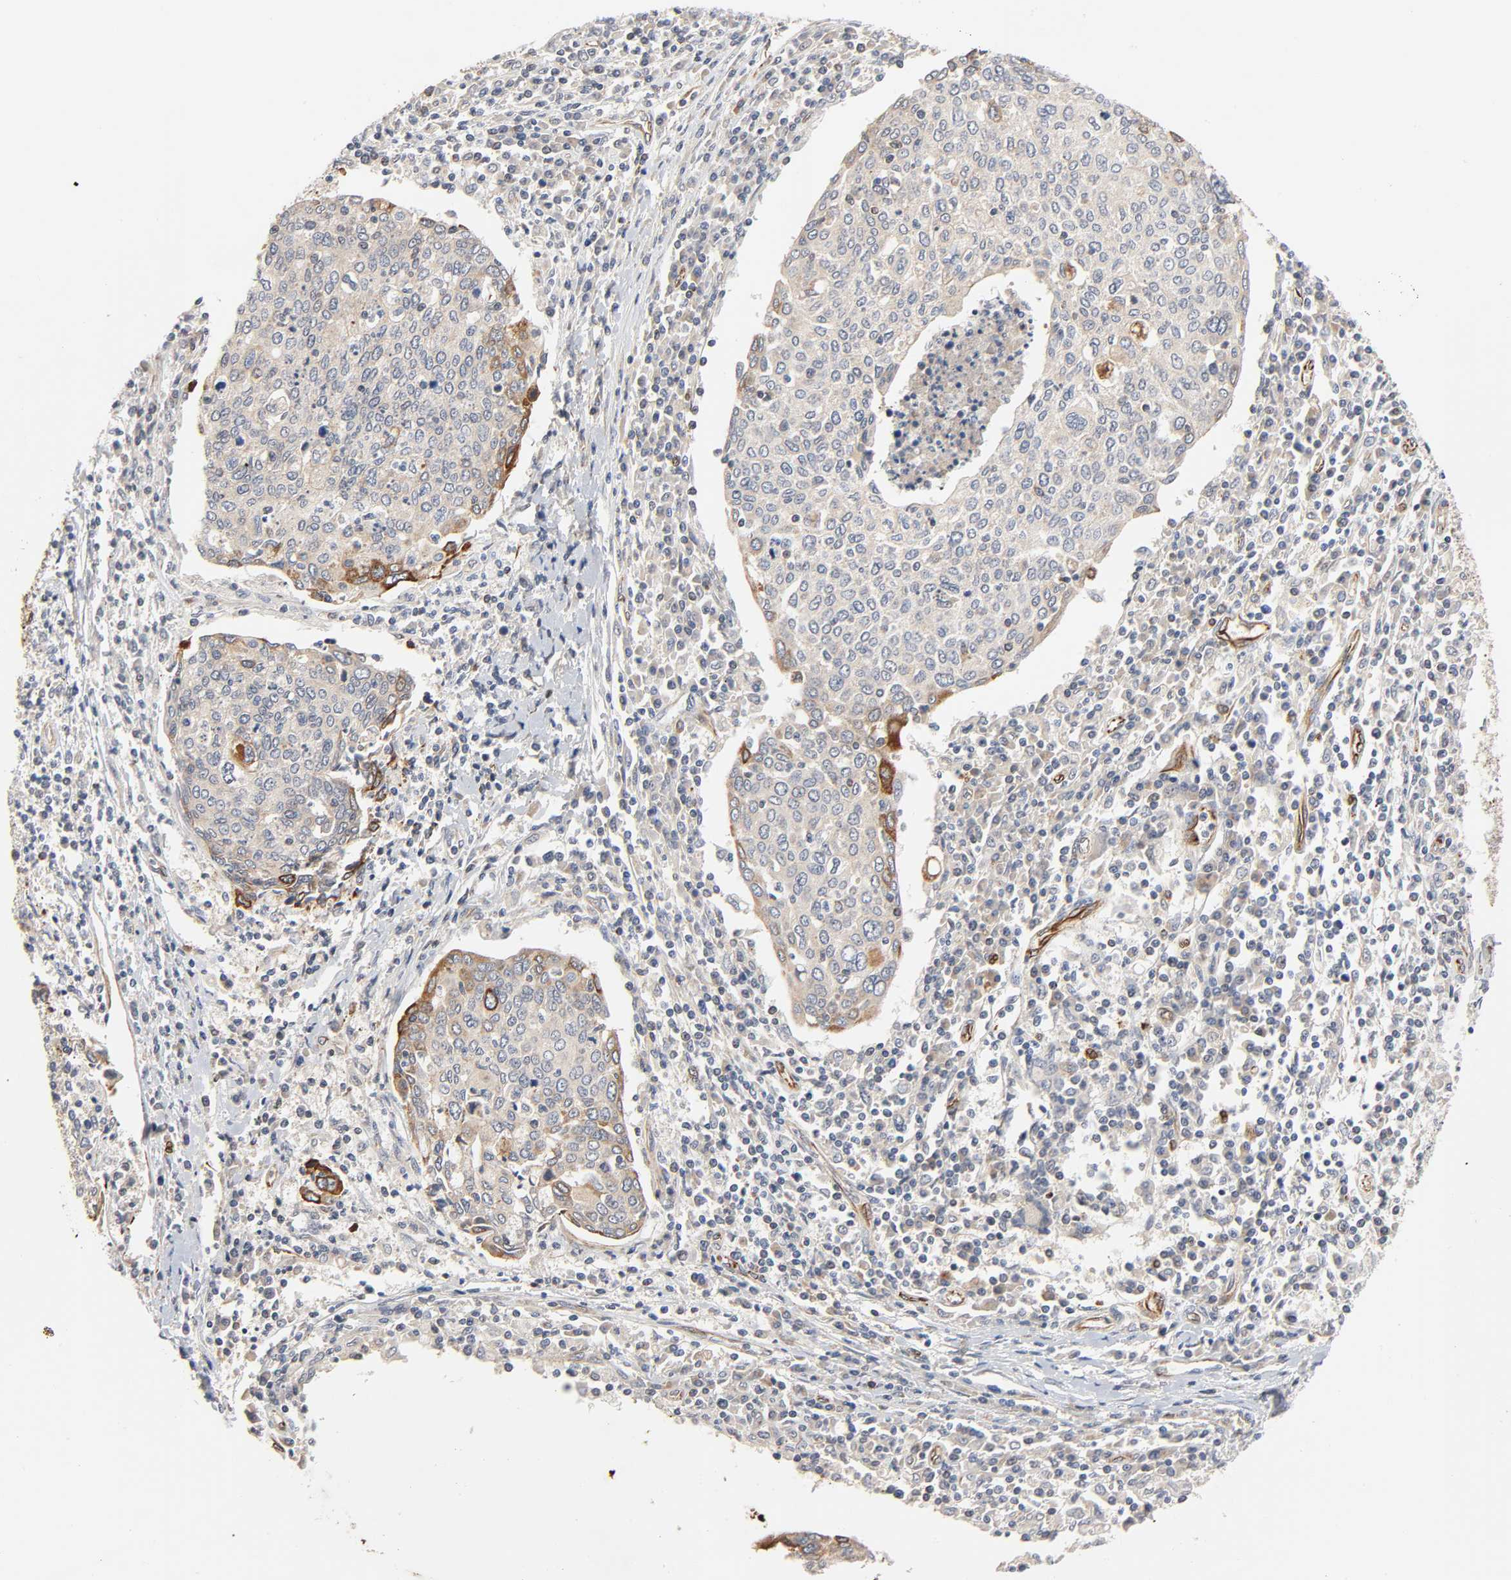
{"staining": {"intensity": "weak", "quantity": ">75%", "location": "cytoplasmic/membranous"}, "tissue": "cervical cancer", "cell_type": "Tumor cells", "image_type": "cancer", "snomed": [{"axis": "morphology", "description": "Squamous cell carcinoma, NOS"}, {"axis": "topography", "description": "Cervix"}], "caption": "The micrograph shows a brown stain indicating the presence of a protein in the cytoplasmic/membranous of tumor cells in cervical cancer.", "gene": "REEP6", "patient": {"sex": "female", "age": 40}}